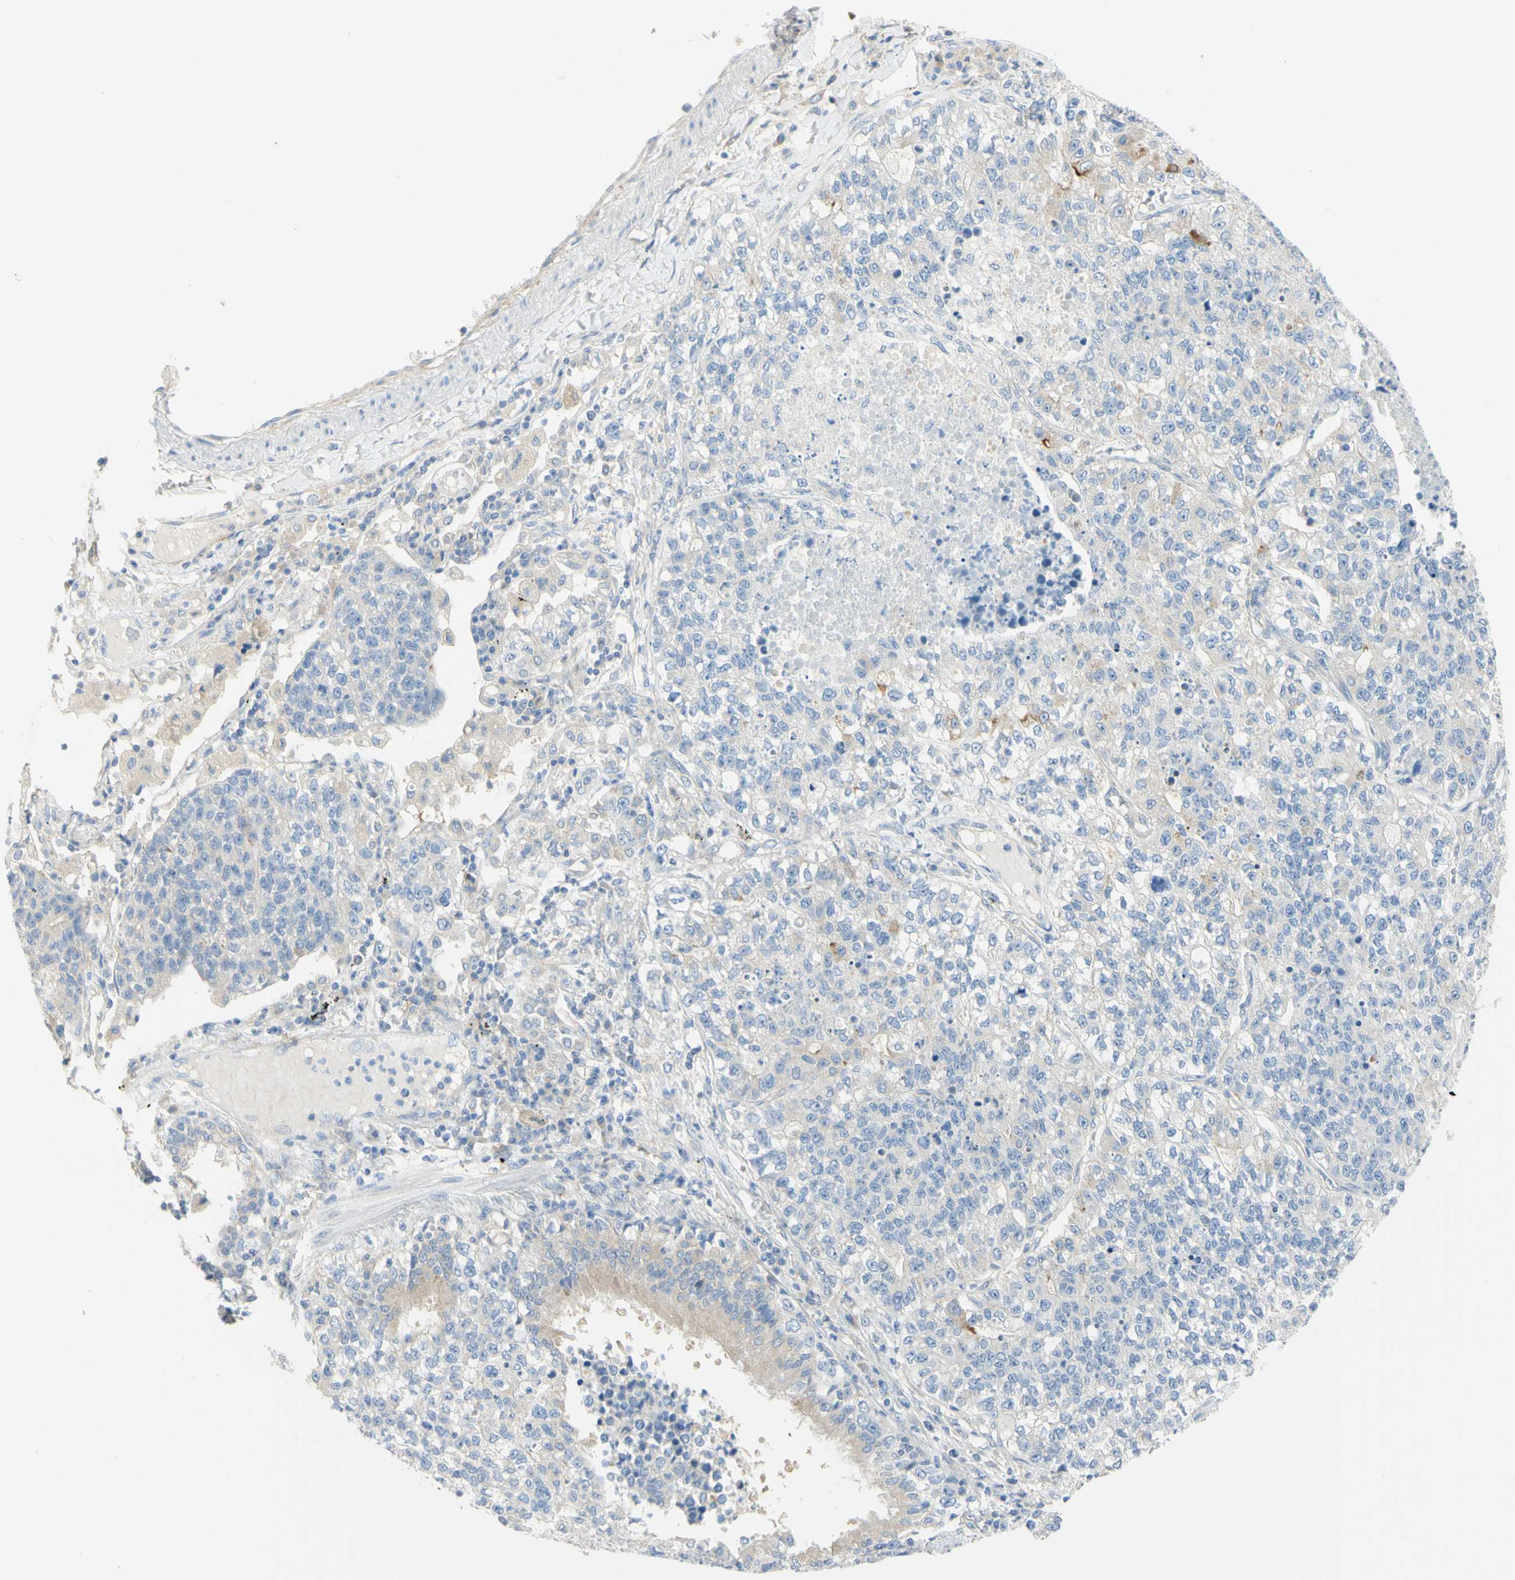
{"staining": {"intensity": "weak", "quantity": "<25%", "location": "cytoplasmic/membranous"}, "tissue": "lung cancer", "cell_type": "Tumor cells", "image_type": "cancer", "snomed": [{"axis": "morphology", "description": "Adenocarcinoma, NOS"}, {"axis": "topography", "description": "Lung"}], "caption": "Lung adenocarcinoma was stained to show a protein in brown. There is no significant expression in tumor cells.", "gene": "GCNT3", "patient": {"sex": "male", "age": 49}}